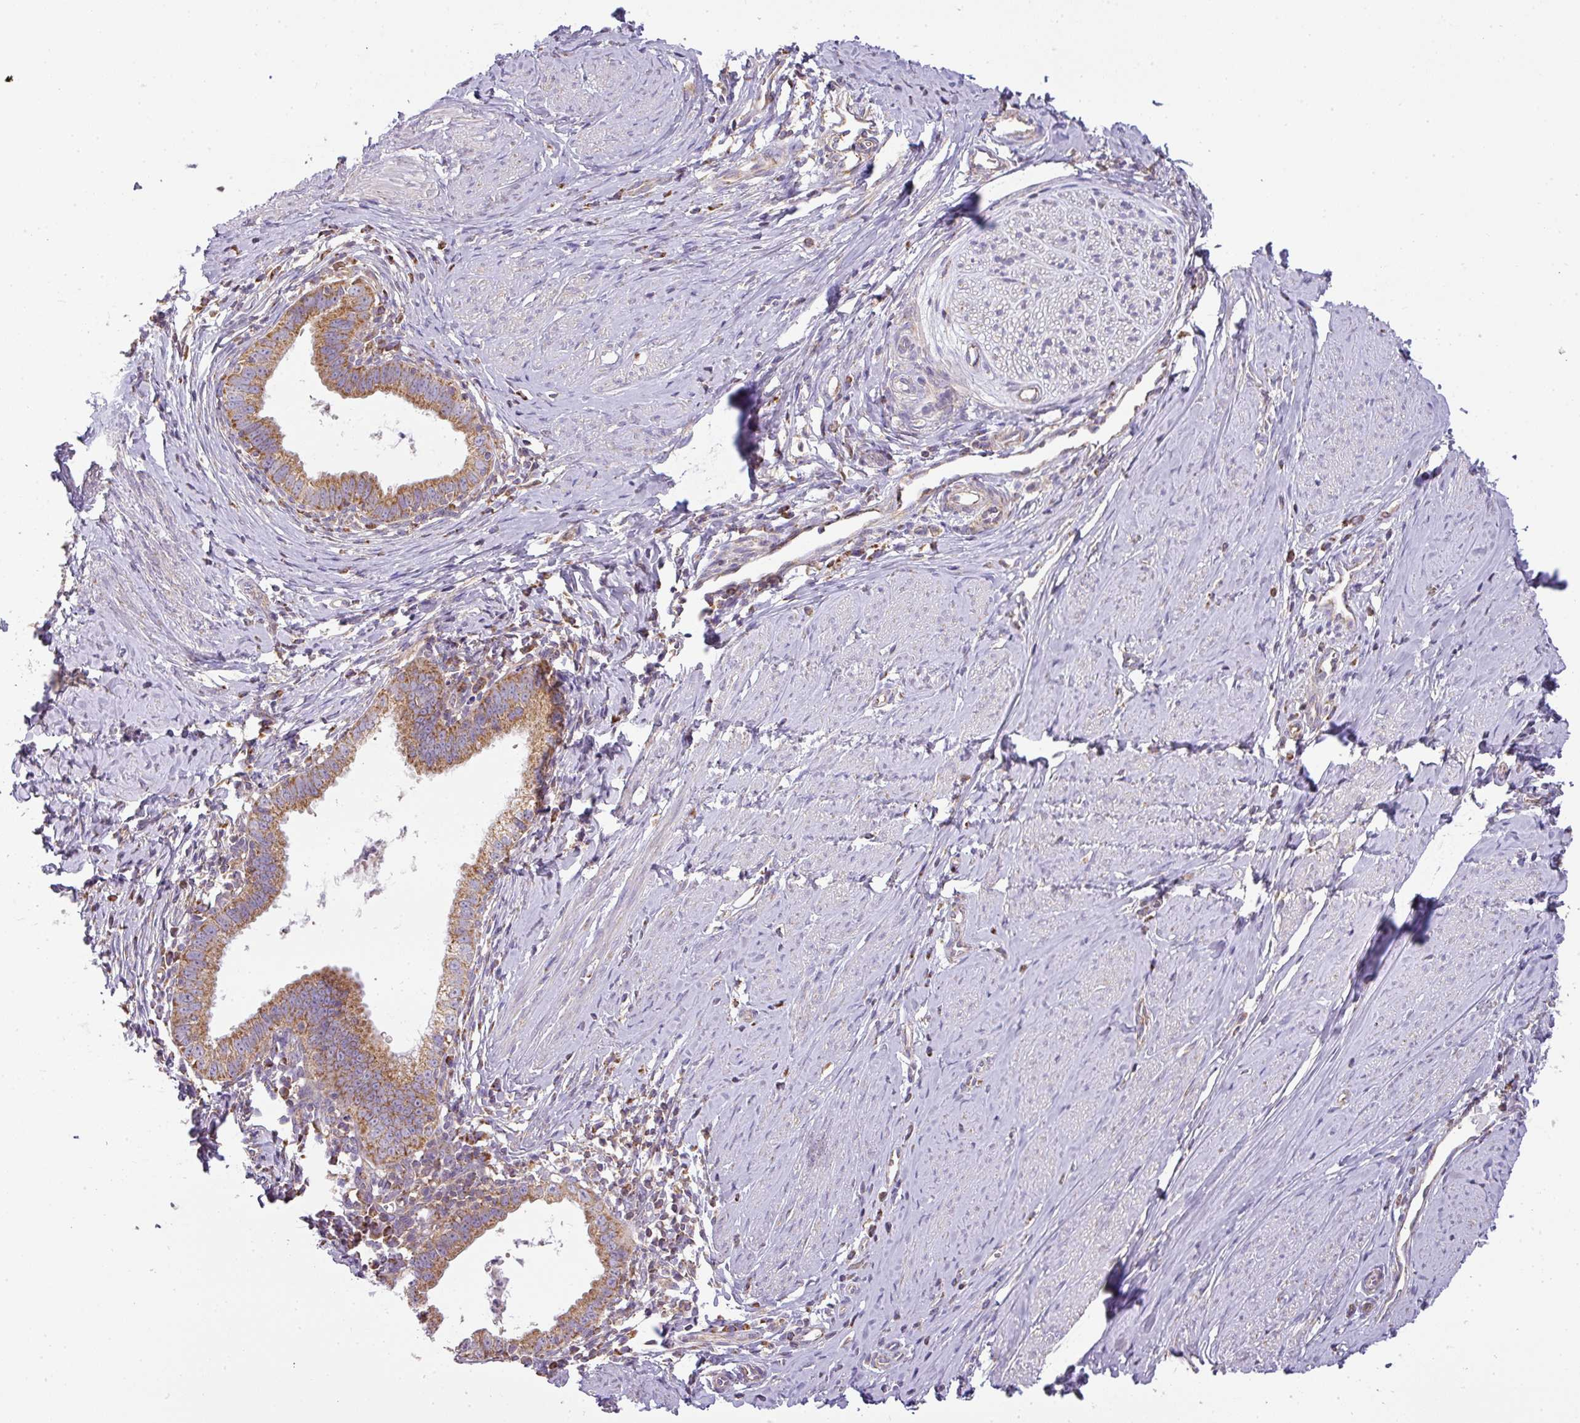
{"staining": {"intensity": "moderate", "quantity": ">75%", "location": "cytoplasmic/membranous"}, "tissue": "cervical cancer", "cell_type": "Tumor cells", "image_type": "cancer", "snomed": [{"axis": "morphology", "description": "Adenocarcinoma, NOS"}, {"axis": "topography", "description": "Cervix"}], "caption": "A brown stain shows moderate cytoplasmic/membranous staining of a protein in human cervical cancer (adenocarcinoma) tumor cells.", "gene": "ZNF211", "patient": {"sex": "female", "age": 36}}